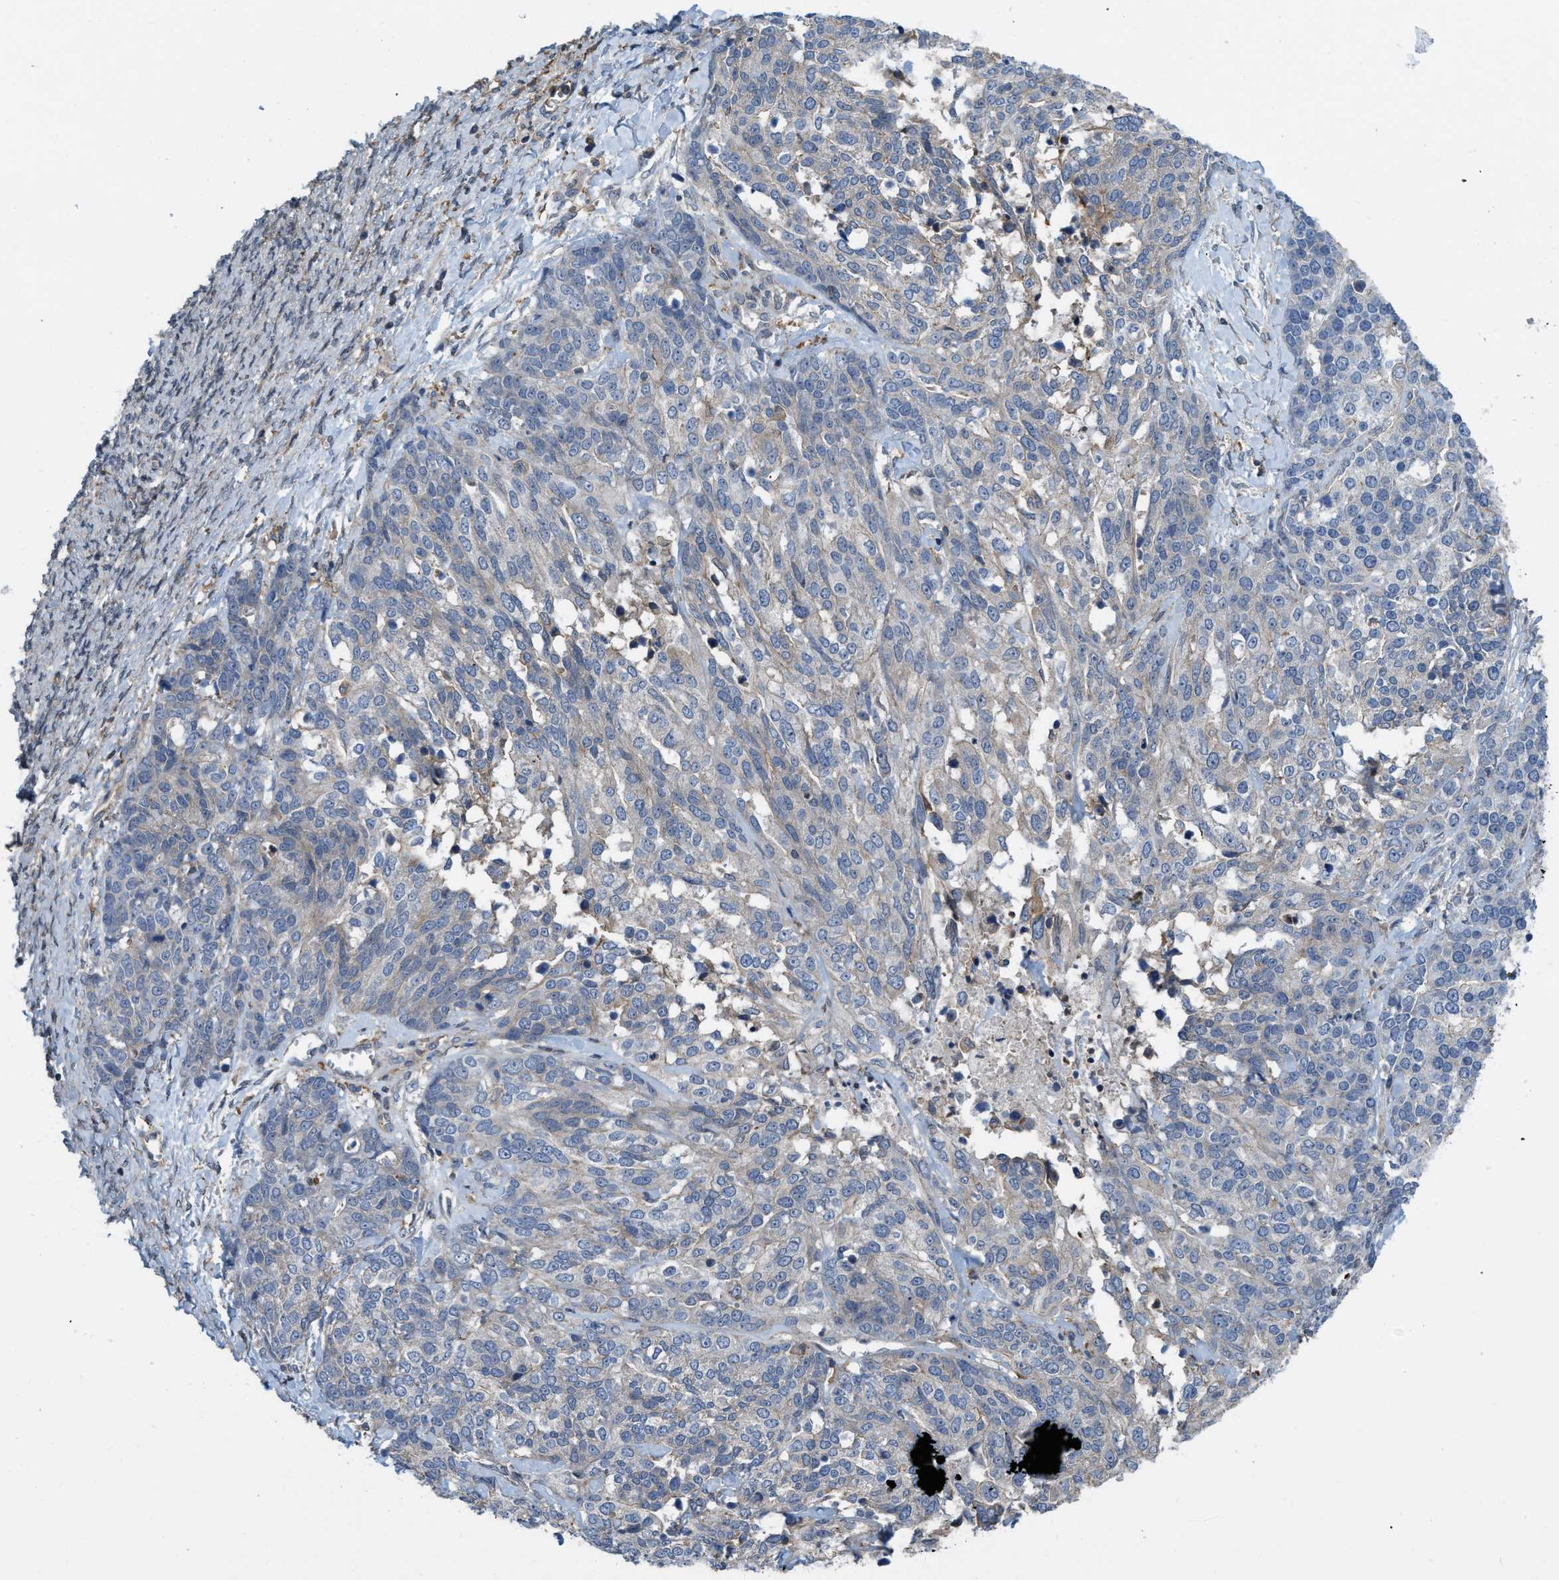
{"staining": {"intensity": "negative", "quantity": "none", "location": "none"}, "tissue": "ovarian cancer", "cell_type": "Tumor cells", "image_type": "cancer", "snomed": [{"axis": "morphology", "description": "Cystadenocarcinoma, serous, NOS"}, {"axis": "topography", "description": "Ovary"}], "caption": "This image is of ovarian serous cystadenocarcinoma stained with immunohistochemistry (IHC) to label a protein in brown with the nuclei are counter-stained blue. There is no staining in tumor cells. (Immunohistochemistry, brightfield microscopy, high magnification).", "gene": "MYO18A", "patient": {"sex": "female", "age": 44}}